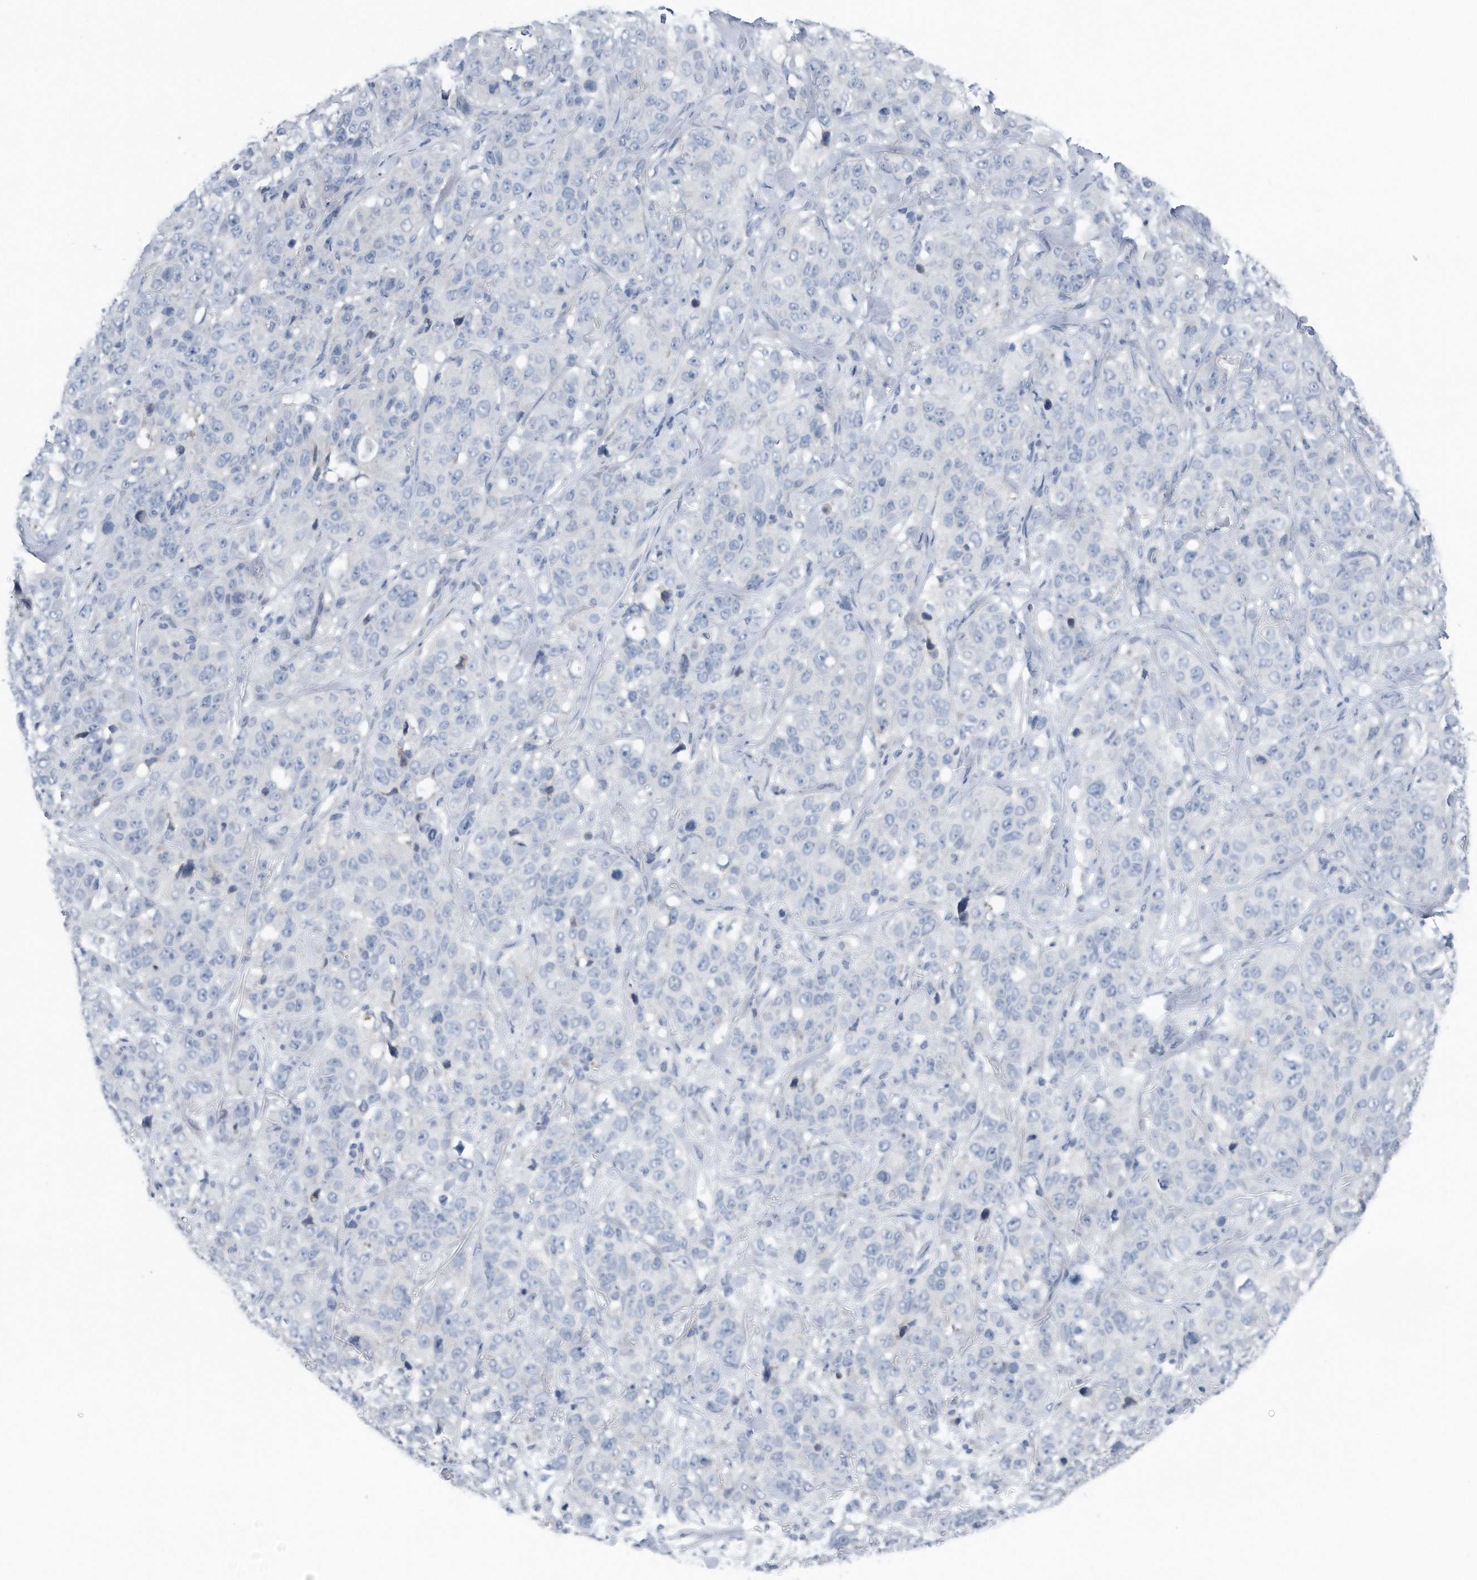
{"staining": {"intensity": "negative", "quantity": "none", "location": "none"}, "tissue": "stomach cancer", "cell_type": "Tumor cells", "image_type": "cancer", "snomed": [{"axis": "morphology", "description": "Adenocarcinoma, NOS"}, {"axis": "topography", "description": "Stomach"}], "caption": "High magnification brightfield microscopy of adenocarcinoma (stomach) stained with DAB (brown) and counterstained with hematoxylin (blue): tumor cells show no significant expression.", "gene": "YRDC", "patient": {"sex": "male", "age": 48}}